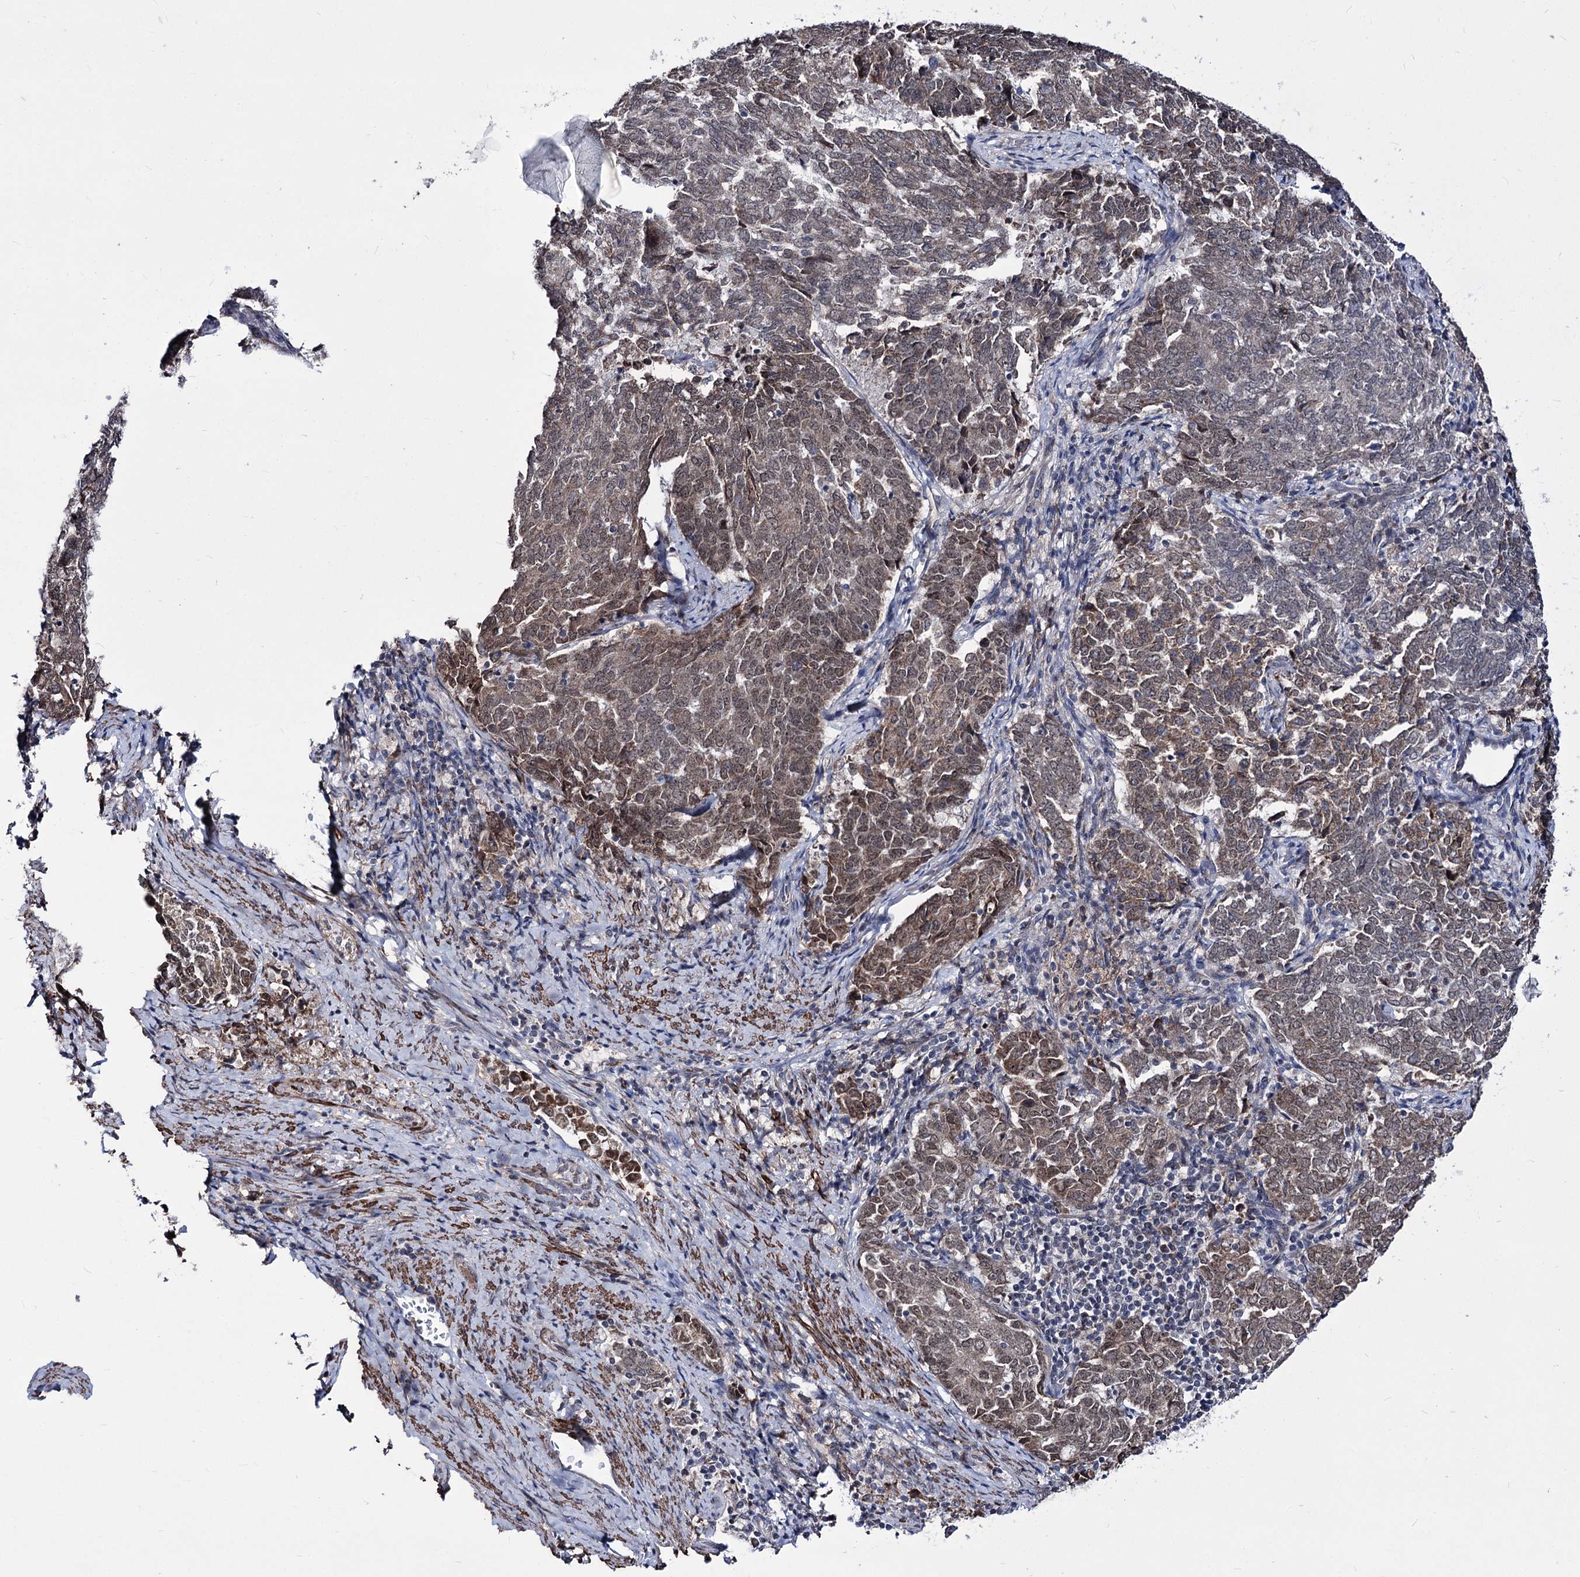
{"staining": {"intensity": "moderate", "quantity": "25%-75%", "location": "cytoplasmic/membranous,nuclear"}, "tissue": "endometrial cancer", "cell_type": "Tumor cells", "image_type": "cancer", "snomed": [{"axis": "morphology", "description": "Adenocarcinoma, NOS"}, {"axis": "topography", "description": "Endometrium"}], "caption": "Immunohistochemical staining of human endometrial cancer (adenocarcinoma) exhibits medium levels of moderate cytoplasmic/membranous and nuclear positivity in about 25%-75% of tumor cells.", "gene": "PPRC1", "patient": {"sex": "female", "age": 80}}